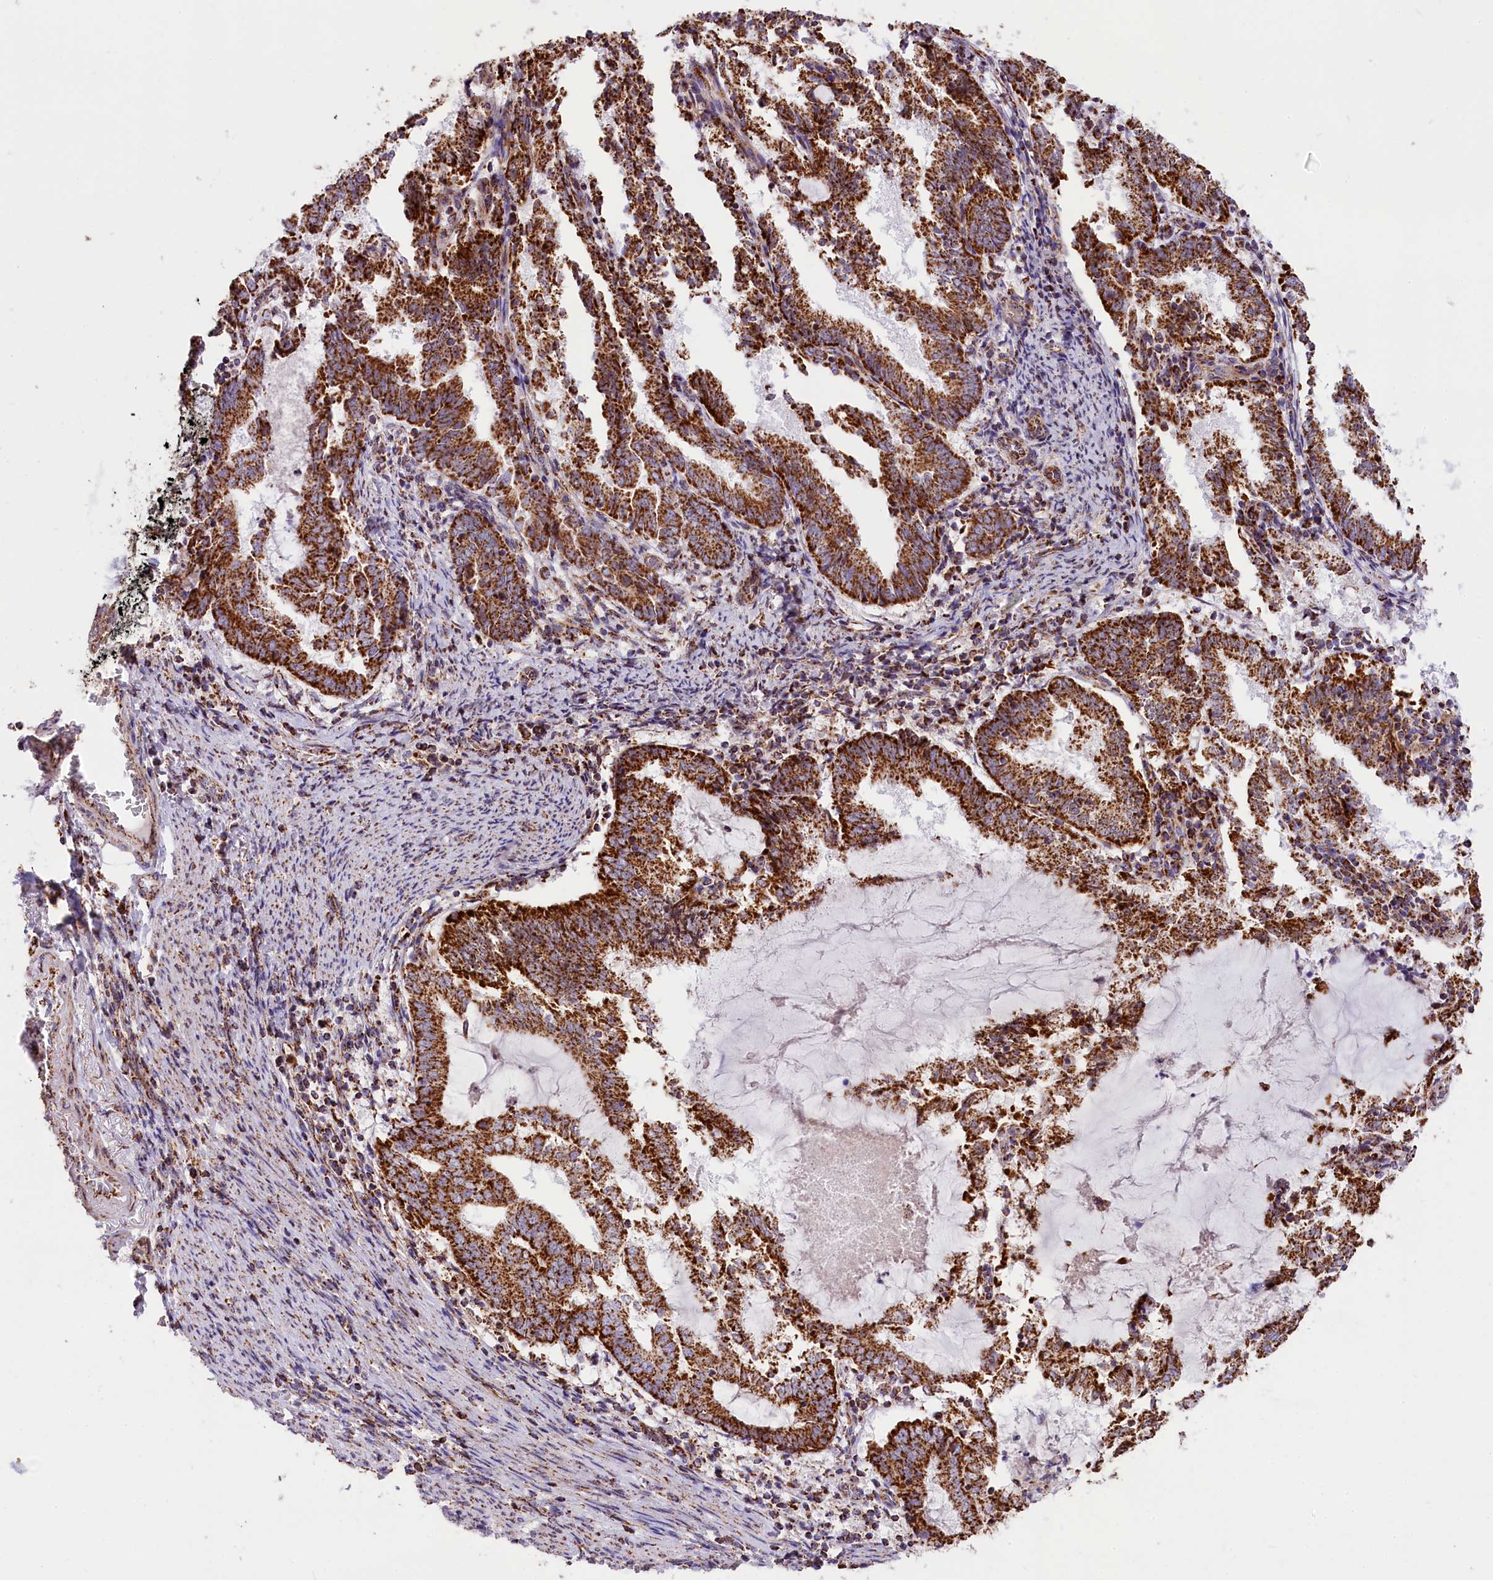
{"staining": {"intensity": "strong", "quantity": ">75%", "location": "cytoplasmic/membranous"}, "tissue": "endometrial cancer", "cell_type": "Tumor cells", "image_type": "cancer", "snomed": [{"axis": "morphology", "description": "Adenocarcinoma, NOS"}, {"axis": "topography", "description": "Endometrium"}], "caption": "Endometrial cancer (adenocarcinoma) was stained to show a protein in brown. There is high levels of strong cytoplasmic/membranous staining in approximately >75% of tumor cells.", "gene": "NDUFA8", "patient": {"sex": "female", "age": 80}}